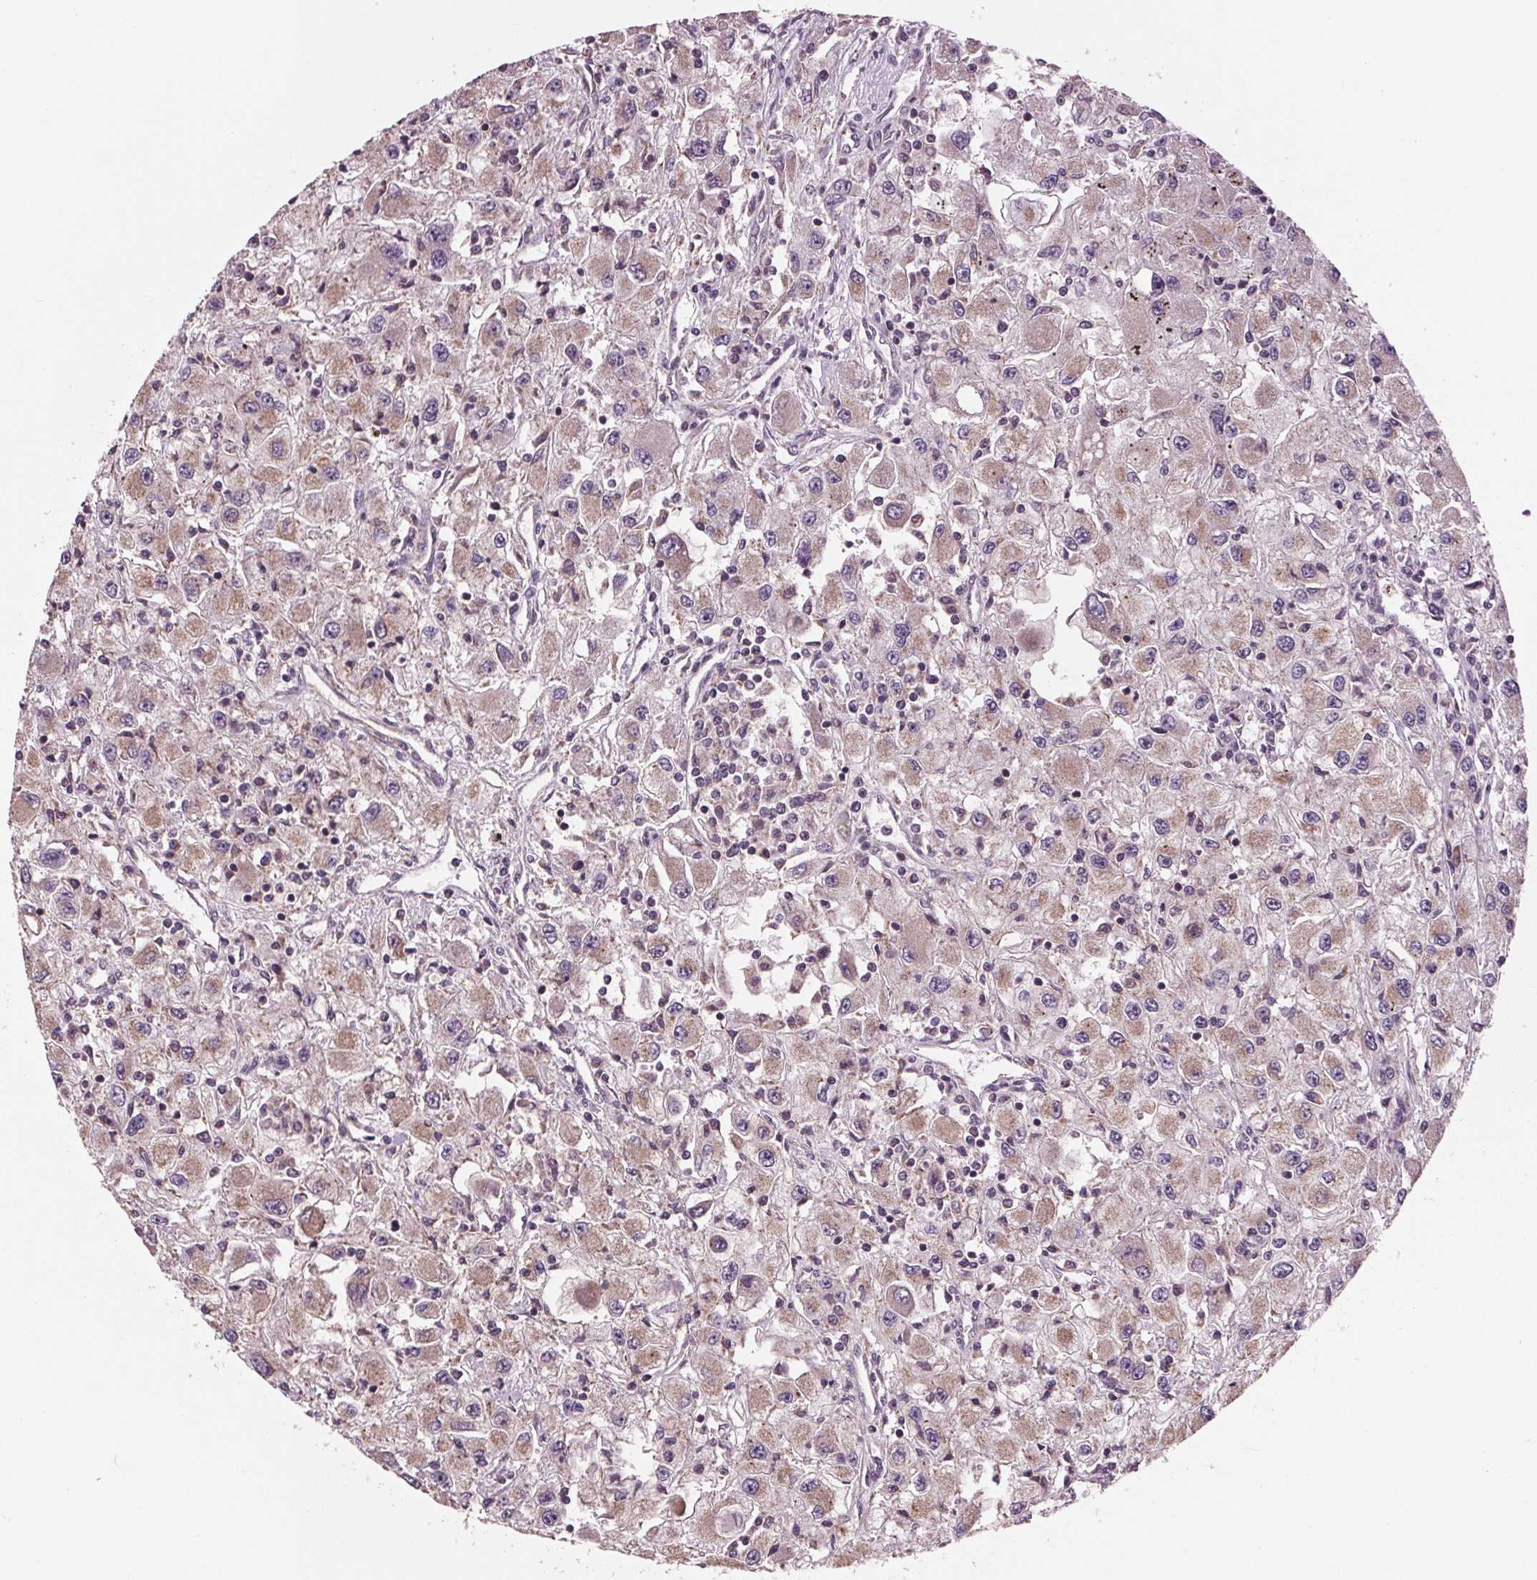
{"staining": {"intensity": "weak", "quantity": "25%-75%", "location": "cytoplasmic/membranous"}, "tissue": "renal cancer", "cell_type": "Tumor cells", "image_type": "cancer", "snomed": [{"axis": "morphology", "description": "Adenocarcinoma, NOS"}, {"axis": "topography", "description": "Kidney"}], "caption": "Human renal cancer stained with a brown dye shows weak cytoplasmic/membranous positive staining in about 25%-75% of tumor cells.", "gene": "MAPK8", "patient": {"sex": "female", "age": 67}}